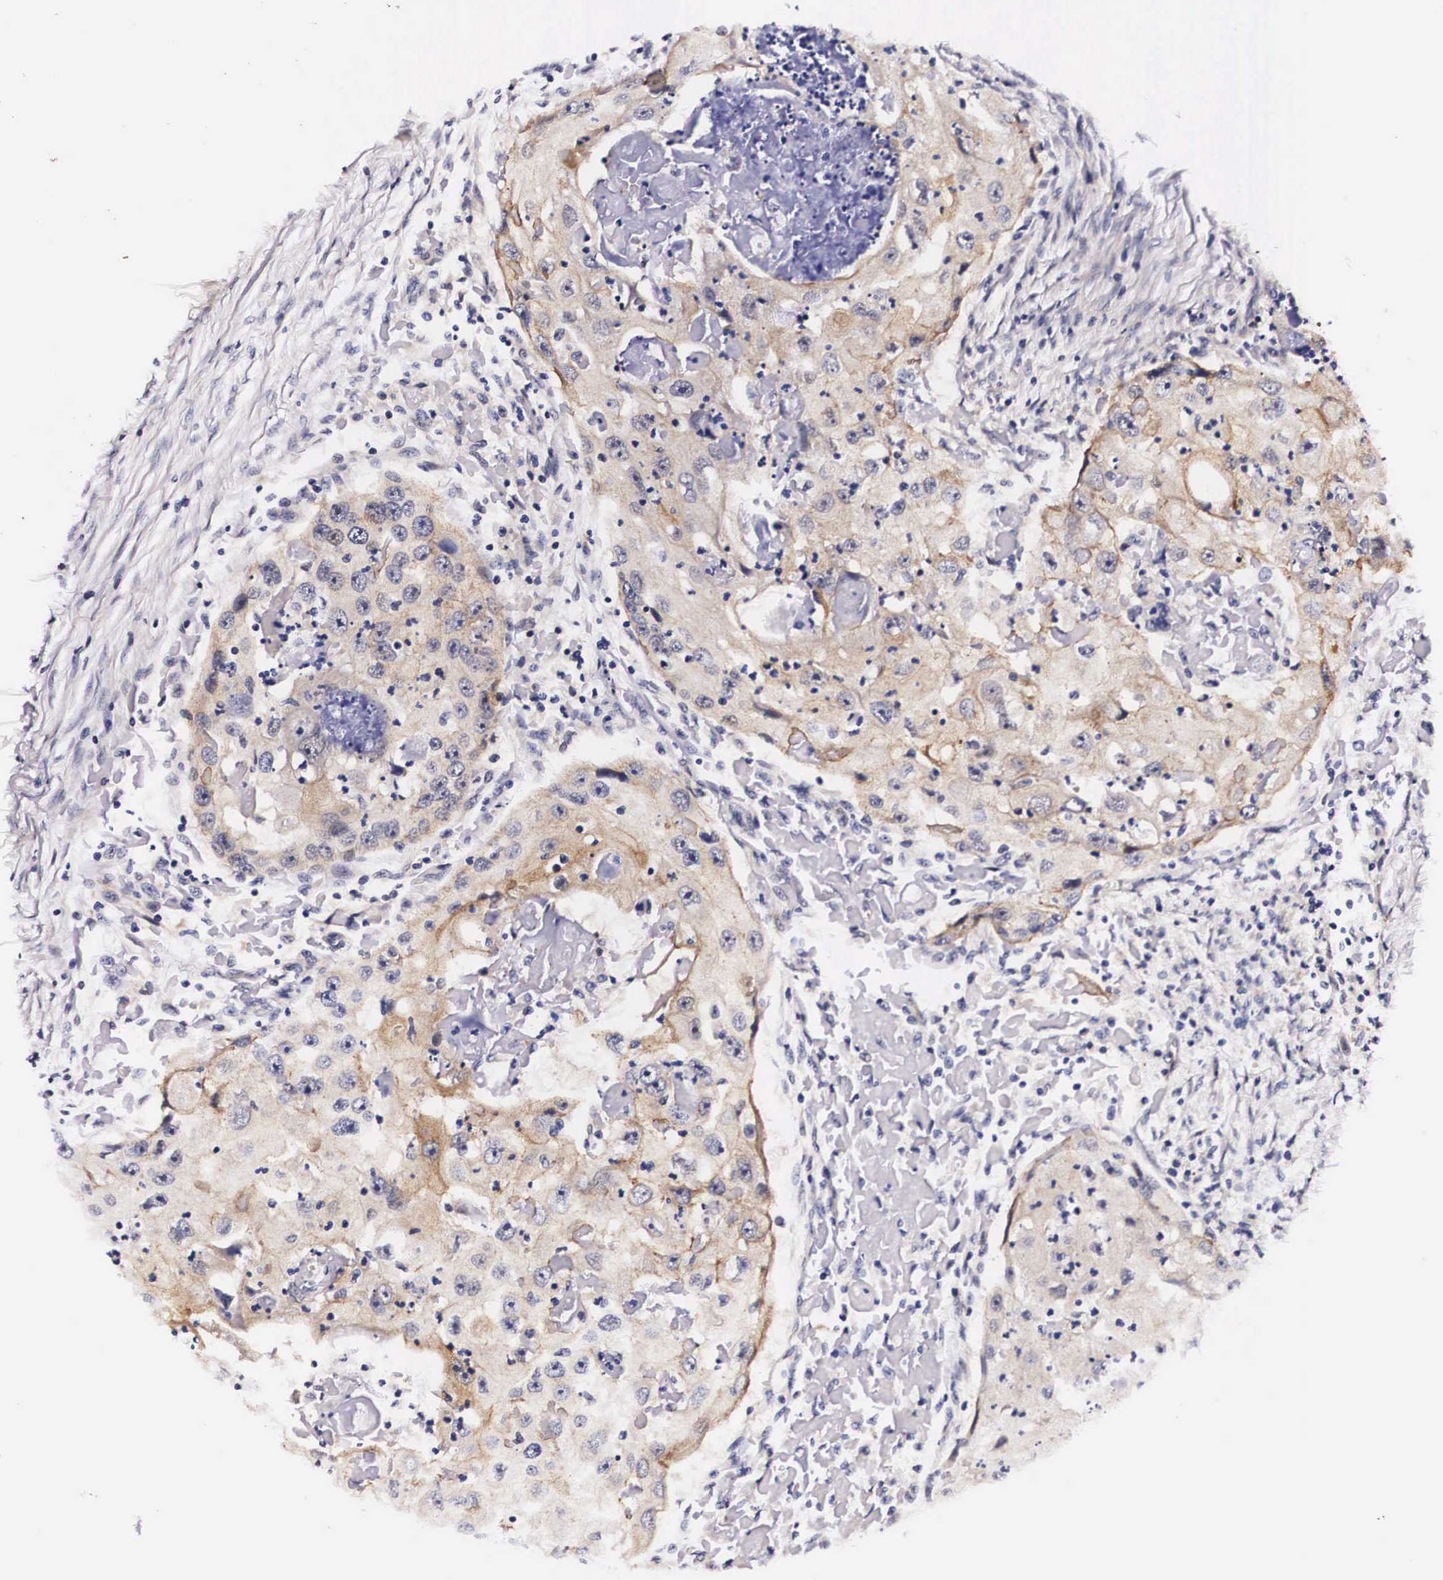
{"staining": {"intensity": "moderate", "quantity": "25%-75%", "location": "cytoplasmic/membranous"}, "tissue": "head and neck cancer", "cell_type": "Tumor cells", "image_type": "cancer", "snomed": [{"axis": "morphology", "description": "Squamous cell carcinoma, NOS"}, {"axis": "topography", "description": "Head-Neck"}], "caption": "Moderate cytoplasmic/membranous positivity is appreciated in about 25%-75% of tumor cells in head and neck cancer.", "gene": "PHETA2", "patient": {"sex": "male", "age": 64}}